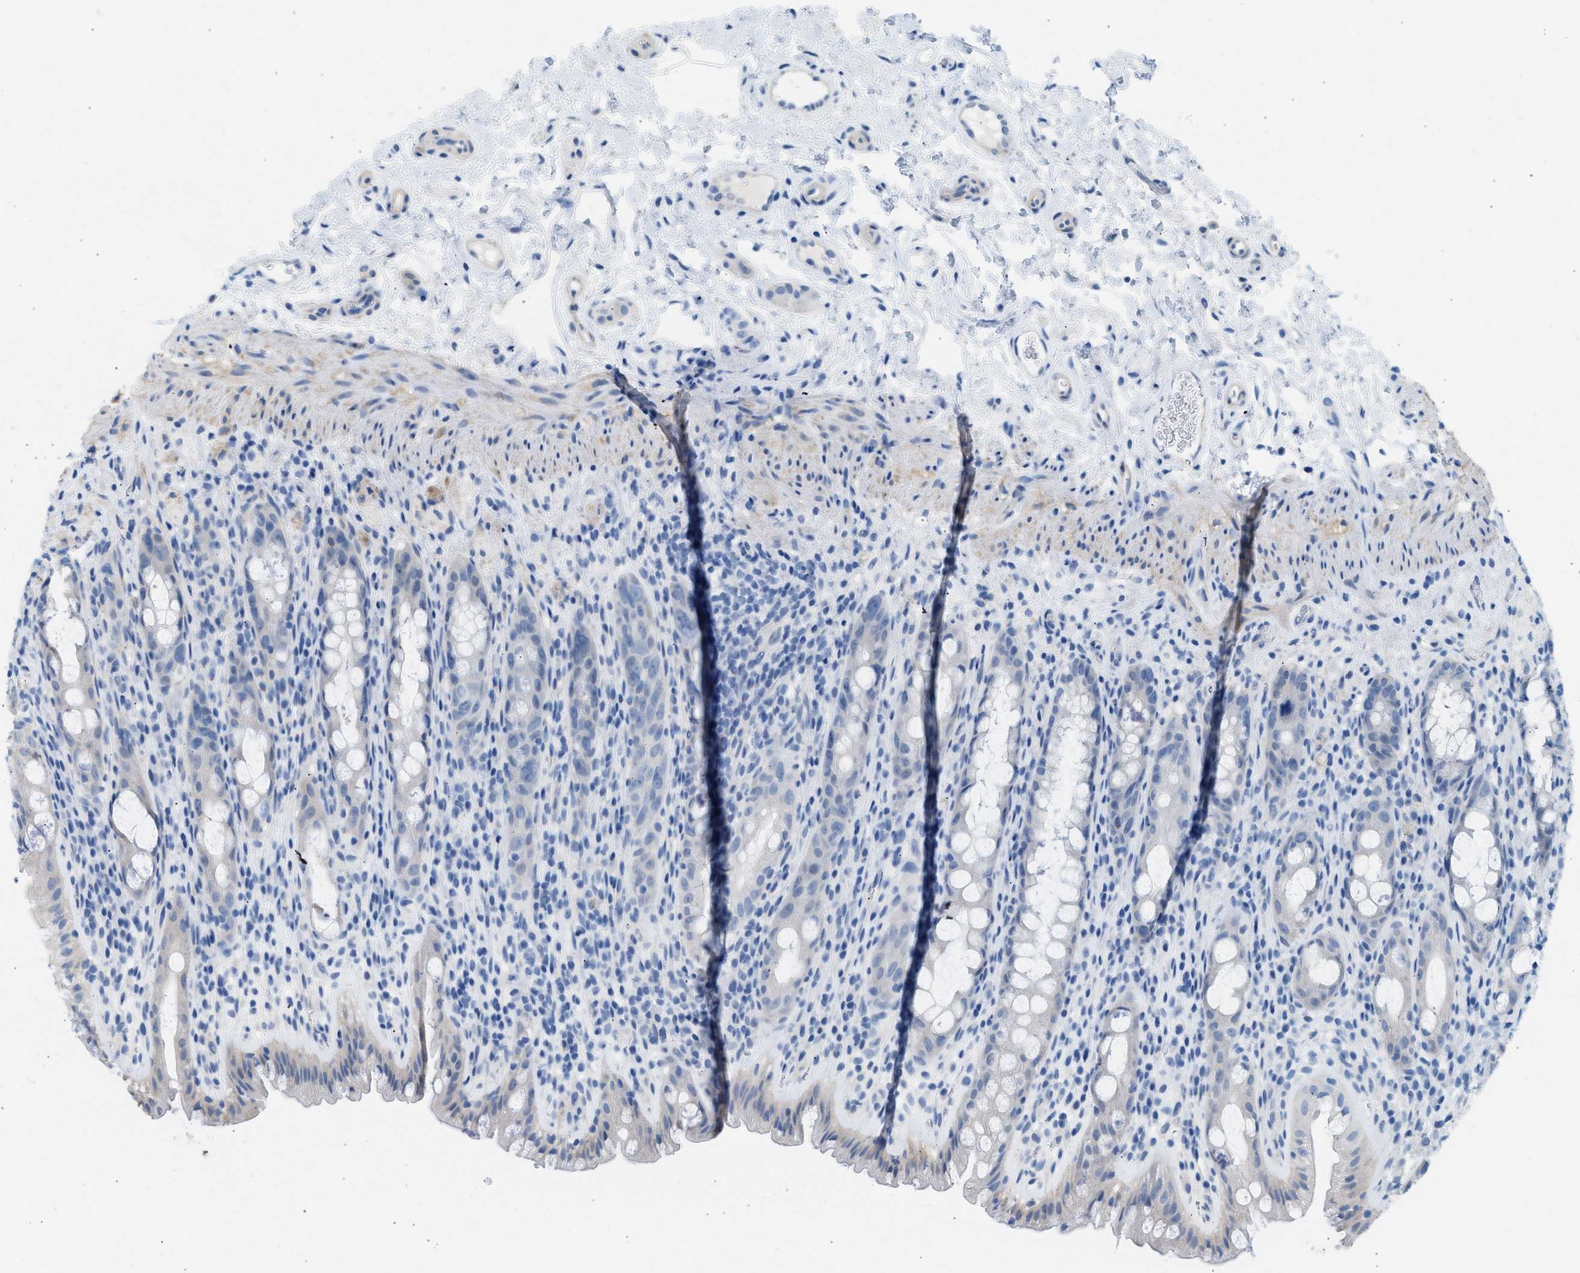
{"staining": {"intensity": "negative", "quantity": "none", "location": "none"}, "tissue": "rectum", "cell_type": "Glandular cells", "image_type": "normal", "snomed": [{"axis": "morphology", "description": "Normal tissue, NOS"}, {"axis": "topography", "description": "Rectum"}], "caption": "This is an IHC image of benign human rectum. There is no positivity in glandular cells.", "gene": "SPAM1", "patient": {"sex": "male", "age": 44}}